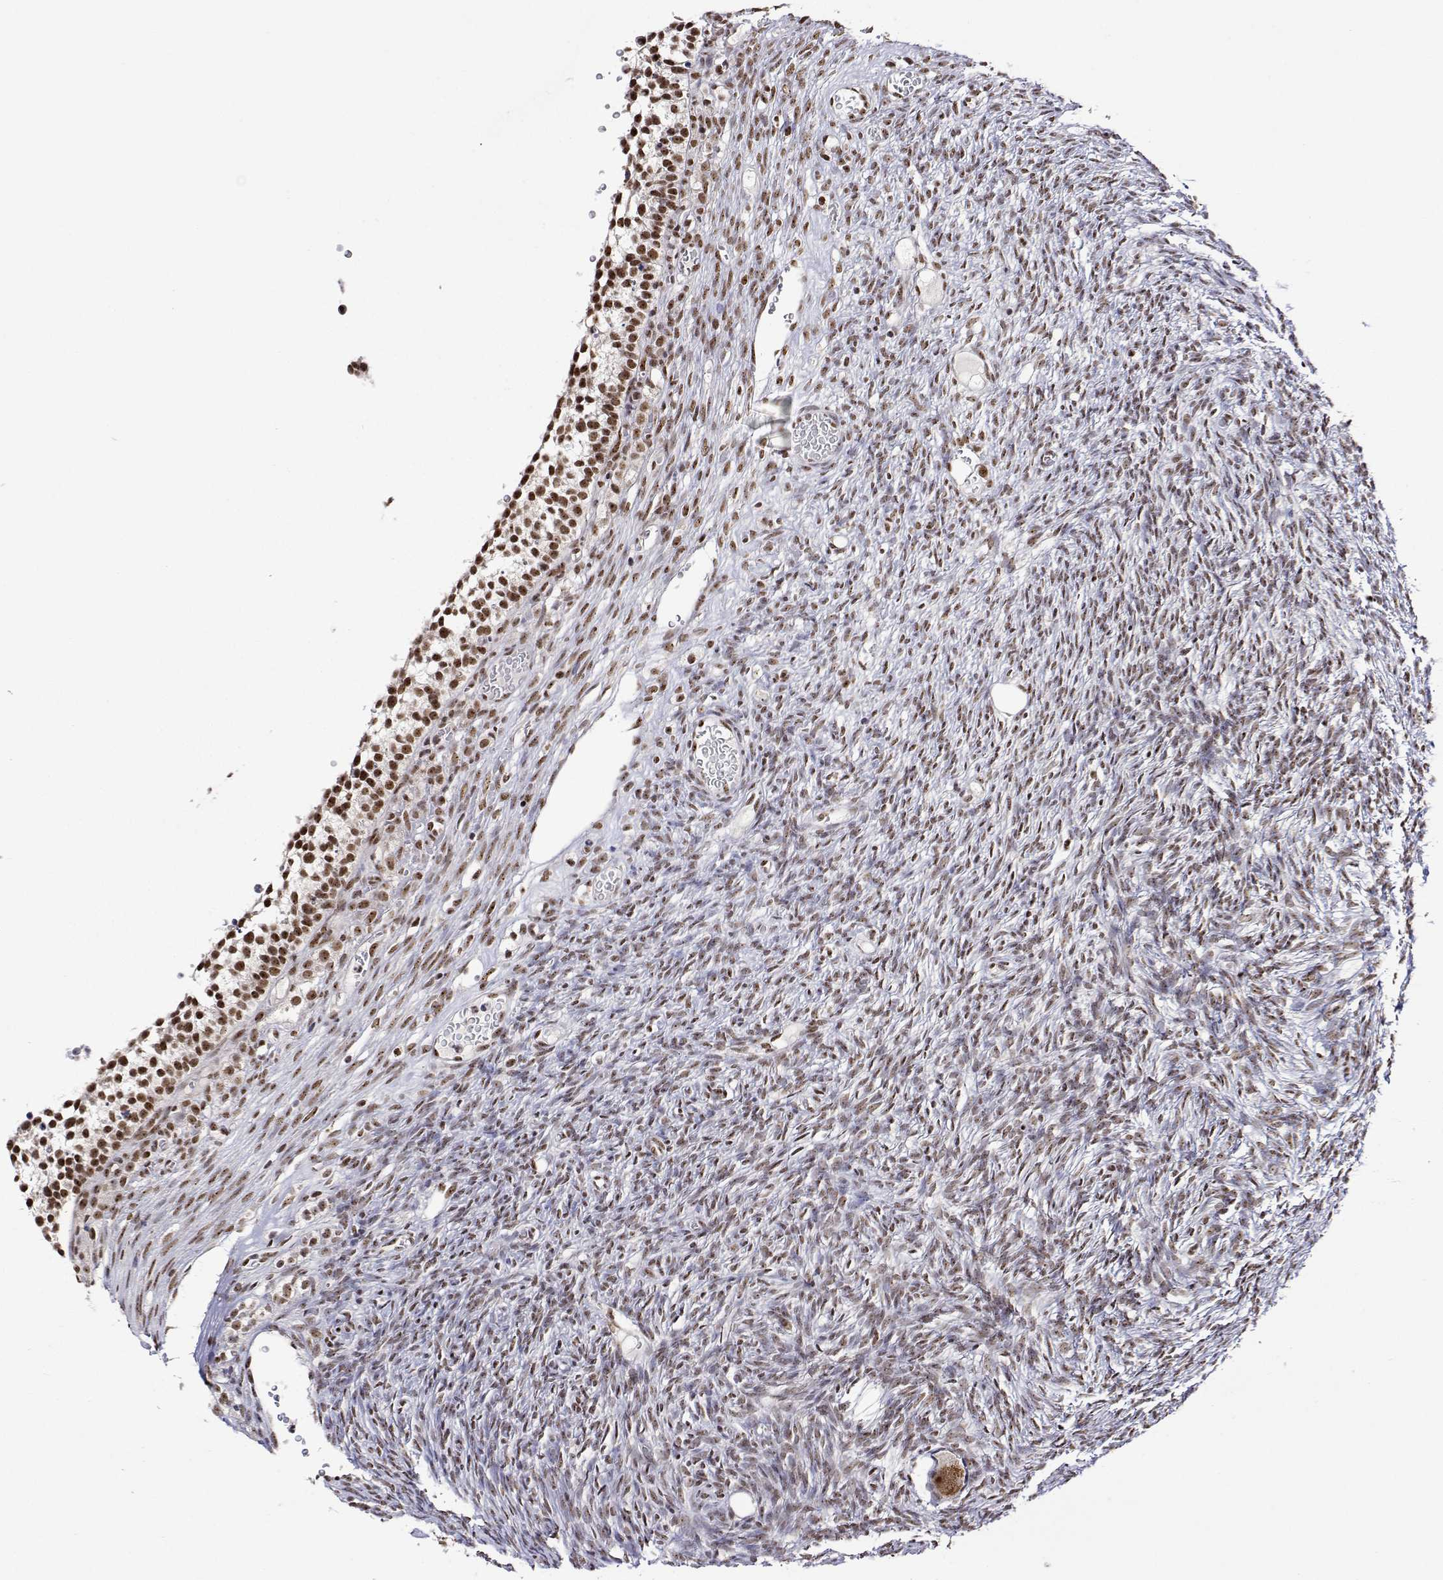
{"staining": {"intensity": "weak", "quantity": "25%-75%", "location": "nuclear"}, "tissue": "ovary", "cell_type": "Ovarian stroma cells", "image_type": "normal", "snomed": [{"axis": "morphology", "description": "Normal tissue, NOS"}, {"axis": "topography", "description": "Ovary"}], "caption": "Protein expression analysis of benign ovary demonstrates weak nuclear expression in about 25%-75% of ovarian stroma cells.", "gene": "ADAR", "patient": {"sex": "female", "age": 34}}